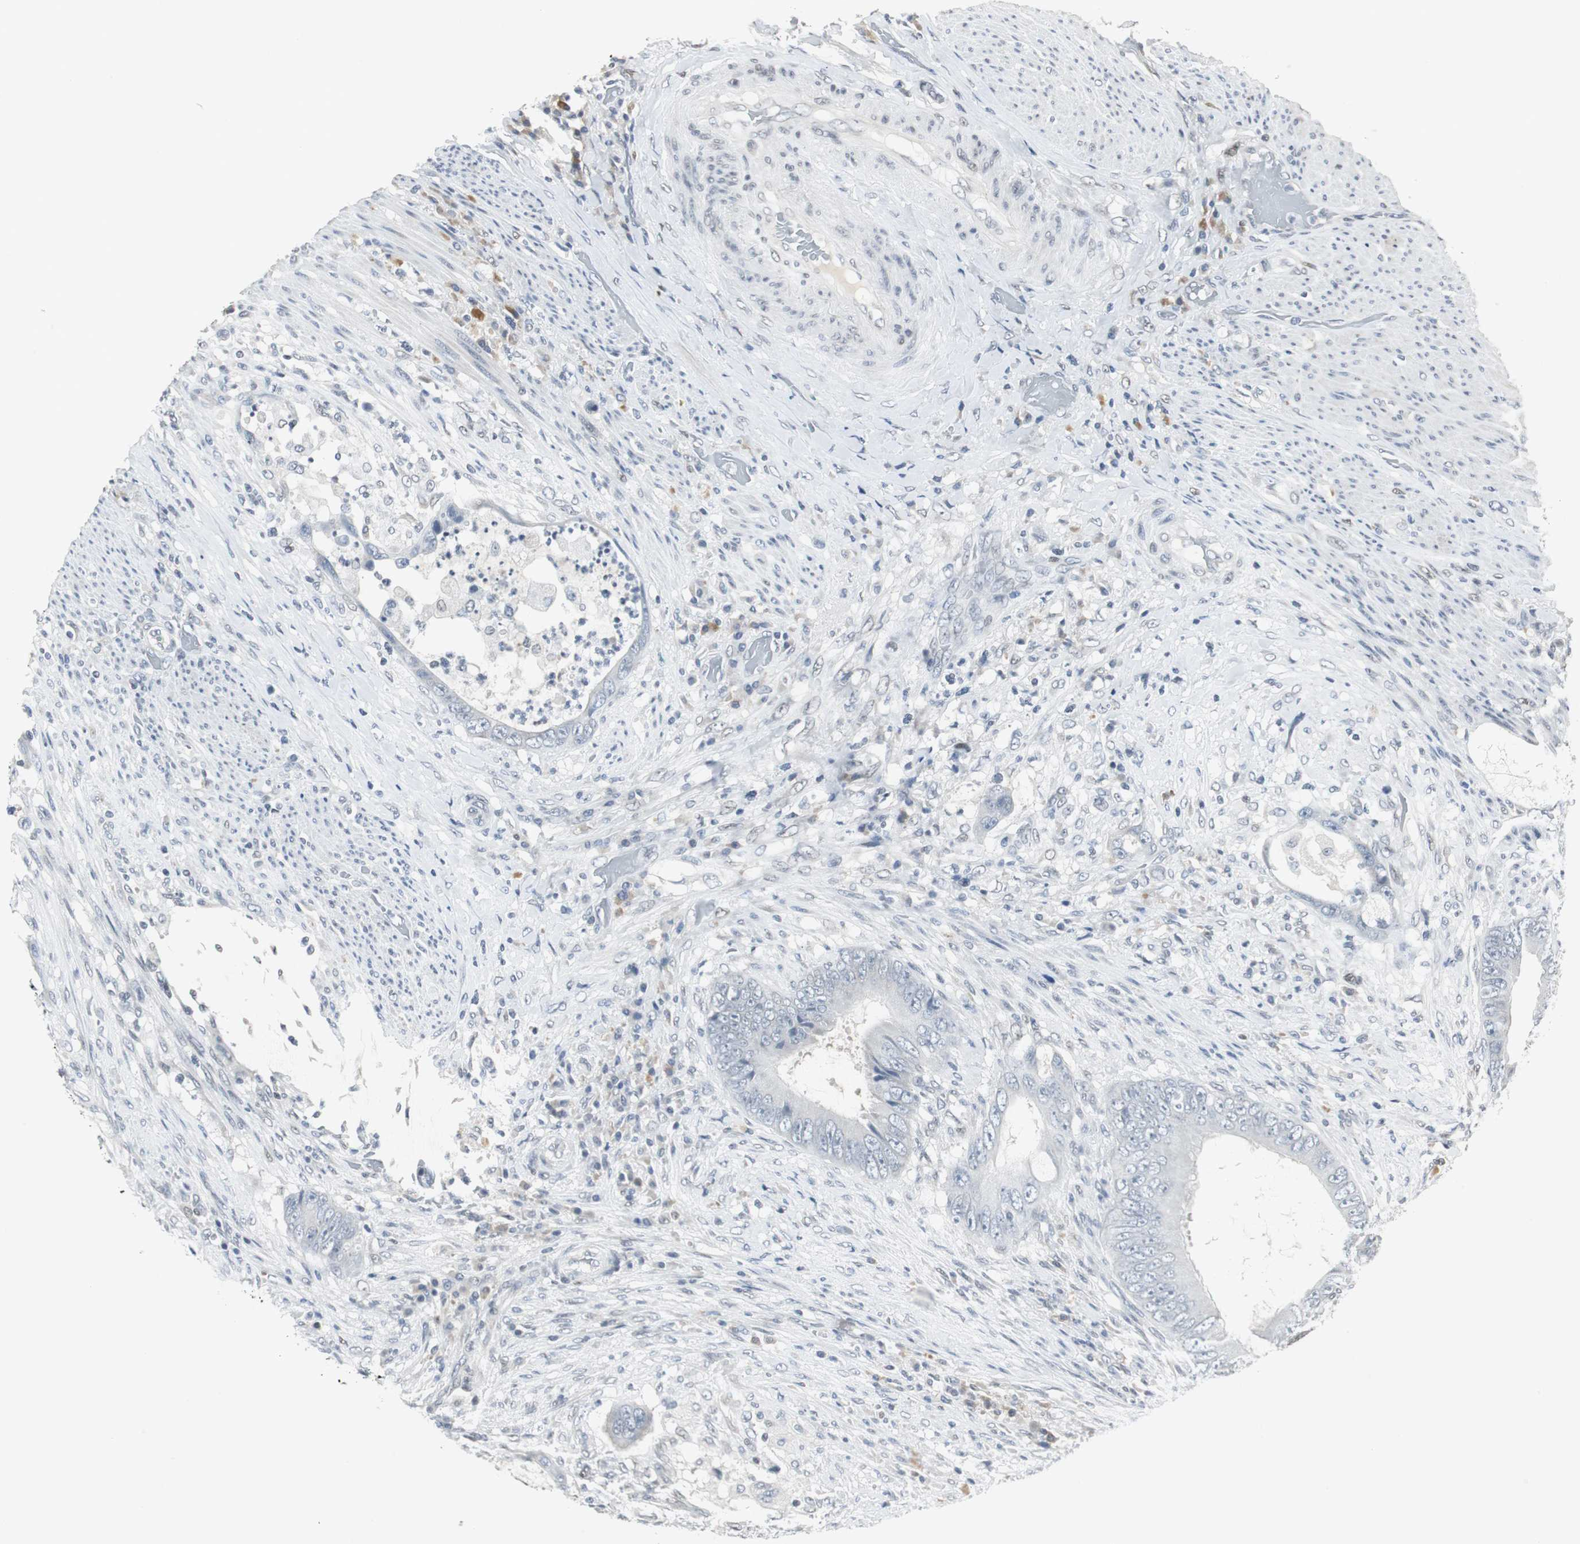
{"staining": {"intensity": "negative", "quantity": "none", "location": "none"}, "tissue": "colorectal cancer", "cell_type": "Tumor cells", "image_type": "cancer", "snomed": [{"axis": "morphology", "description": "Adenocarcinoma, NOS"}, {"axis": "topography", "description": "Rectum"}], "caption": "This is an immunohistochemistry (IHC) histopathology image of colorectal cancer. There is no staining in tumor cells.", "gene": "ELK1", "patient": {"sex": "female", "age": 77}}